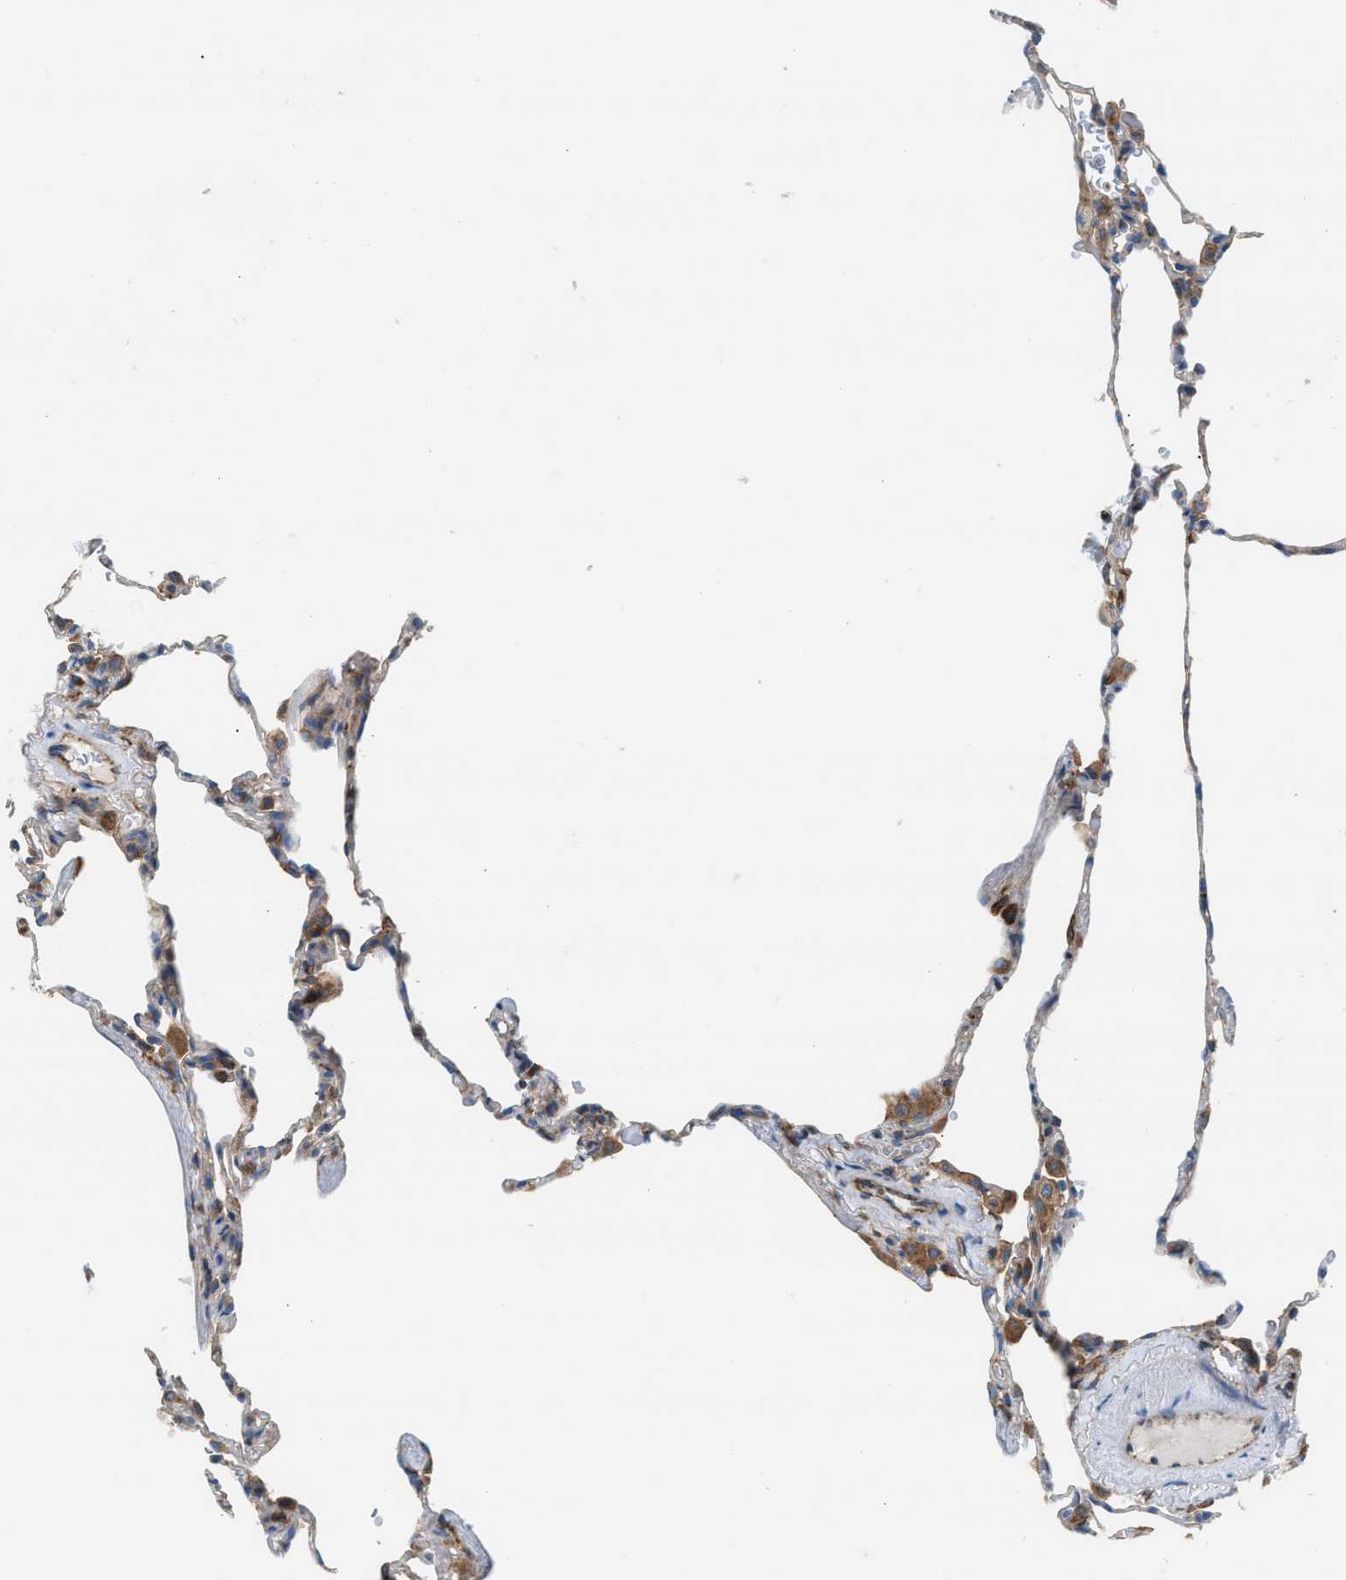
{"staining": {"intensity": "strong", "quantity": "<25%", "location": "cytoplasmic/membranous"}, "tissue": "lung", "cell_type": "Alveolar cells", "image_type": "normal", "snomed": [{"axis": "morphology", "description": "Normal tissue, NOS"}, {"axis": "topography", "description": "Lung"}], "caption": "Immunohistochemical staining of unremarkable lung displays <25% levels of strong cytoplasmic/membranous protein expression in approximately <25% of alveolar cells. (DAB IHC, brown staining for protein, blue staining for nuclei).", "gene": "TBC1D15", "patient": {"sex": "male", "age": 59}}